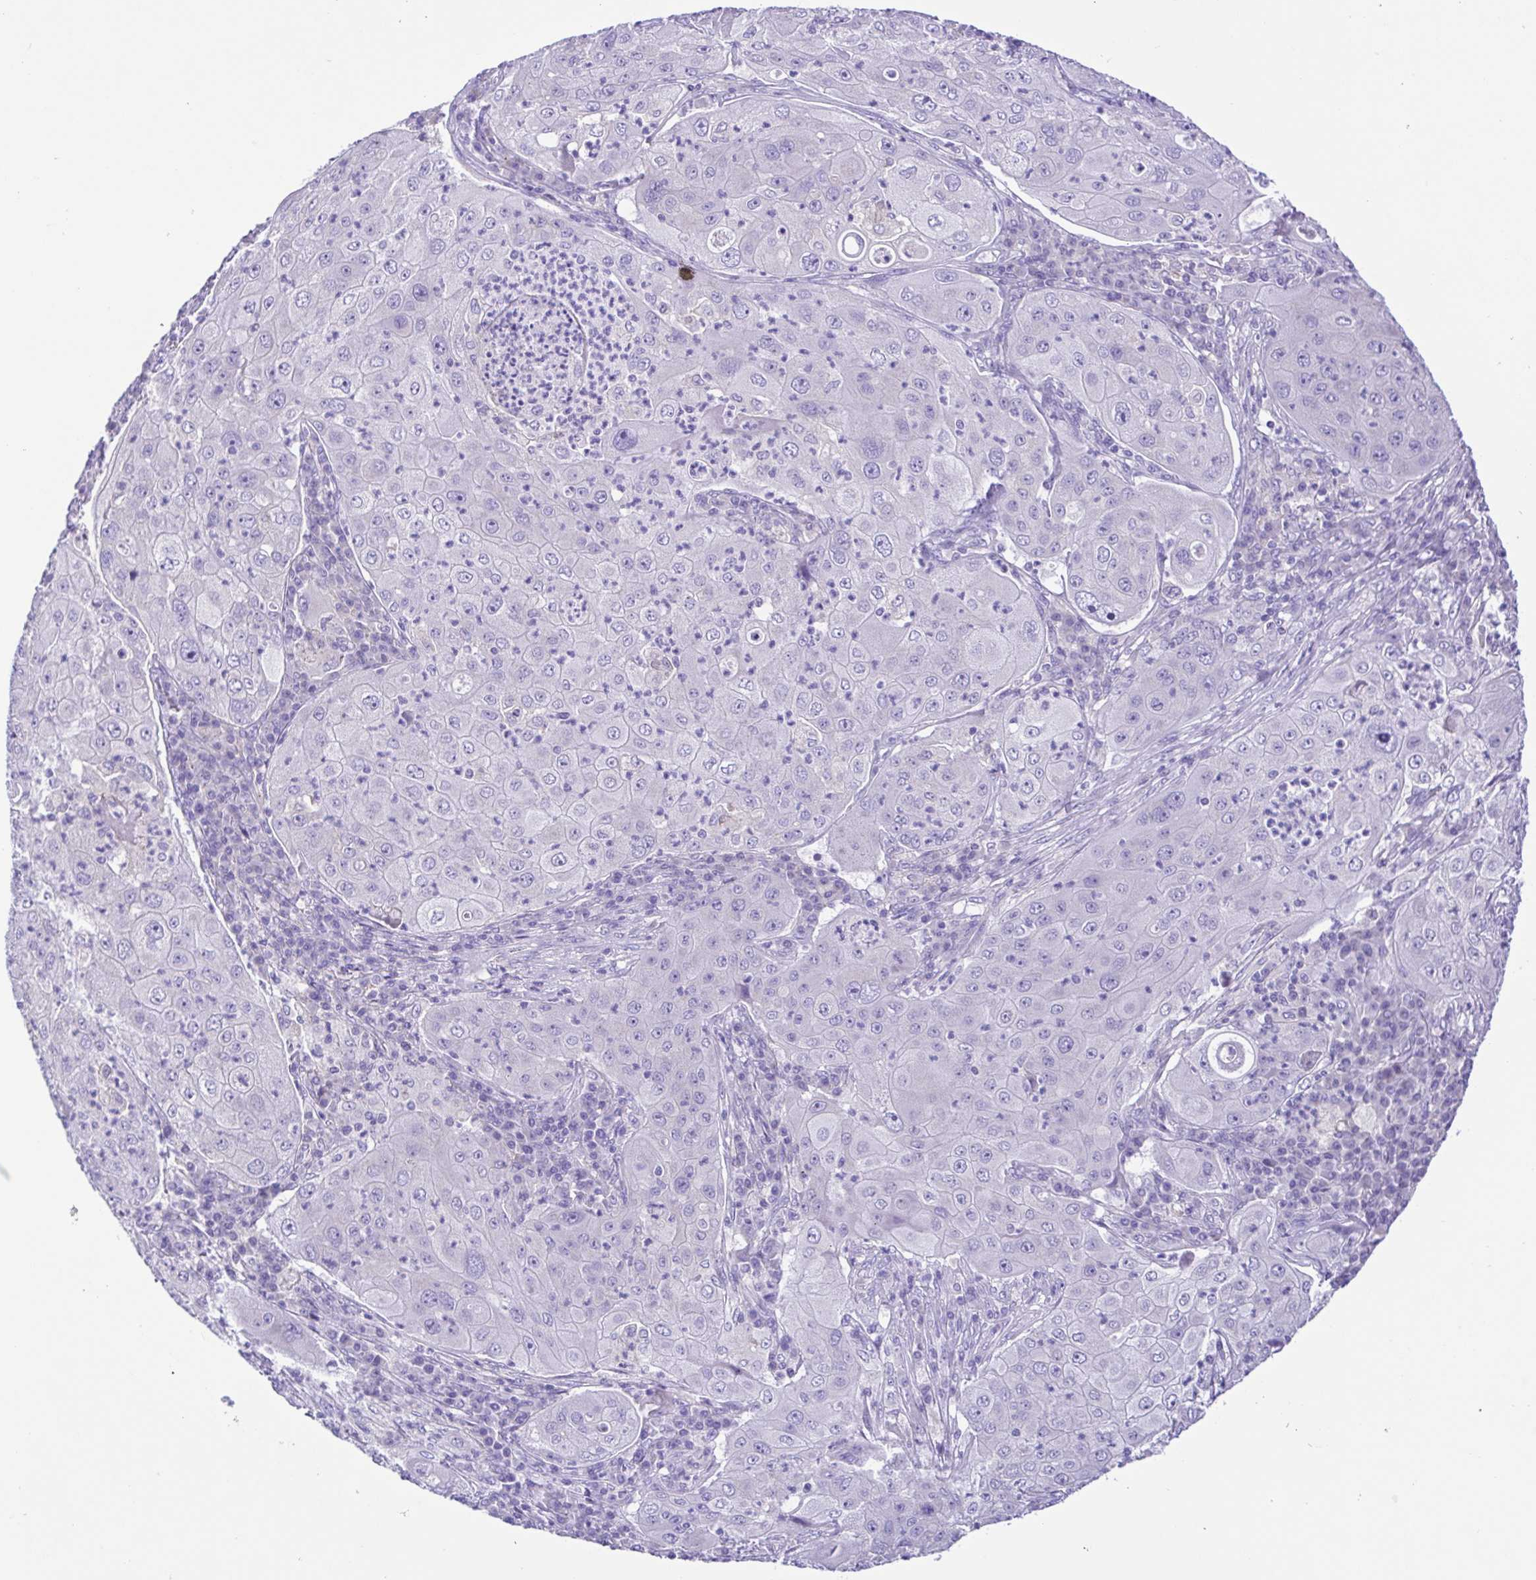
{"staining": {"intensity": "negative", "quantity": "none", "location": "none"}, "tissue": "lung cancer", "cell_type": "Tumor cells", "image_type": "cancer", "snomed": [{"axis": "morphology", "description": "Squamous cell carcinoma, NOS"}, {"axis": "topography", "description": "Lung"}], "caption": "A histopathology image of human lung squamous cell carcinoma is negative for staining in tumor cells.", "gene": "CD72", "patient": {"sex": "female", "age": 59}}